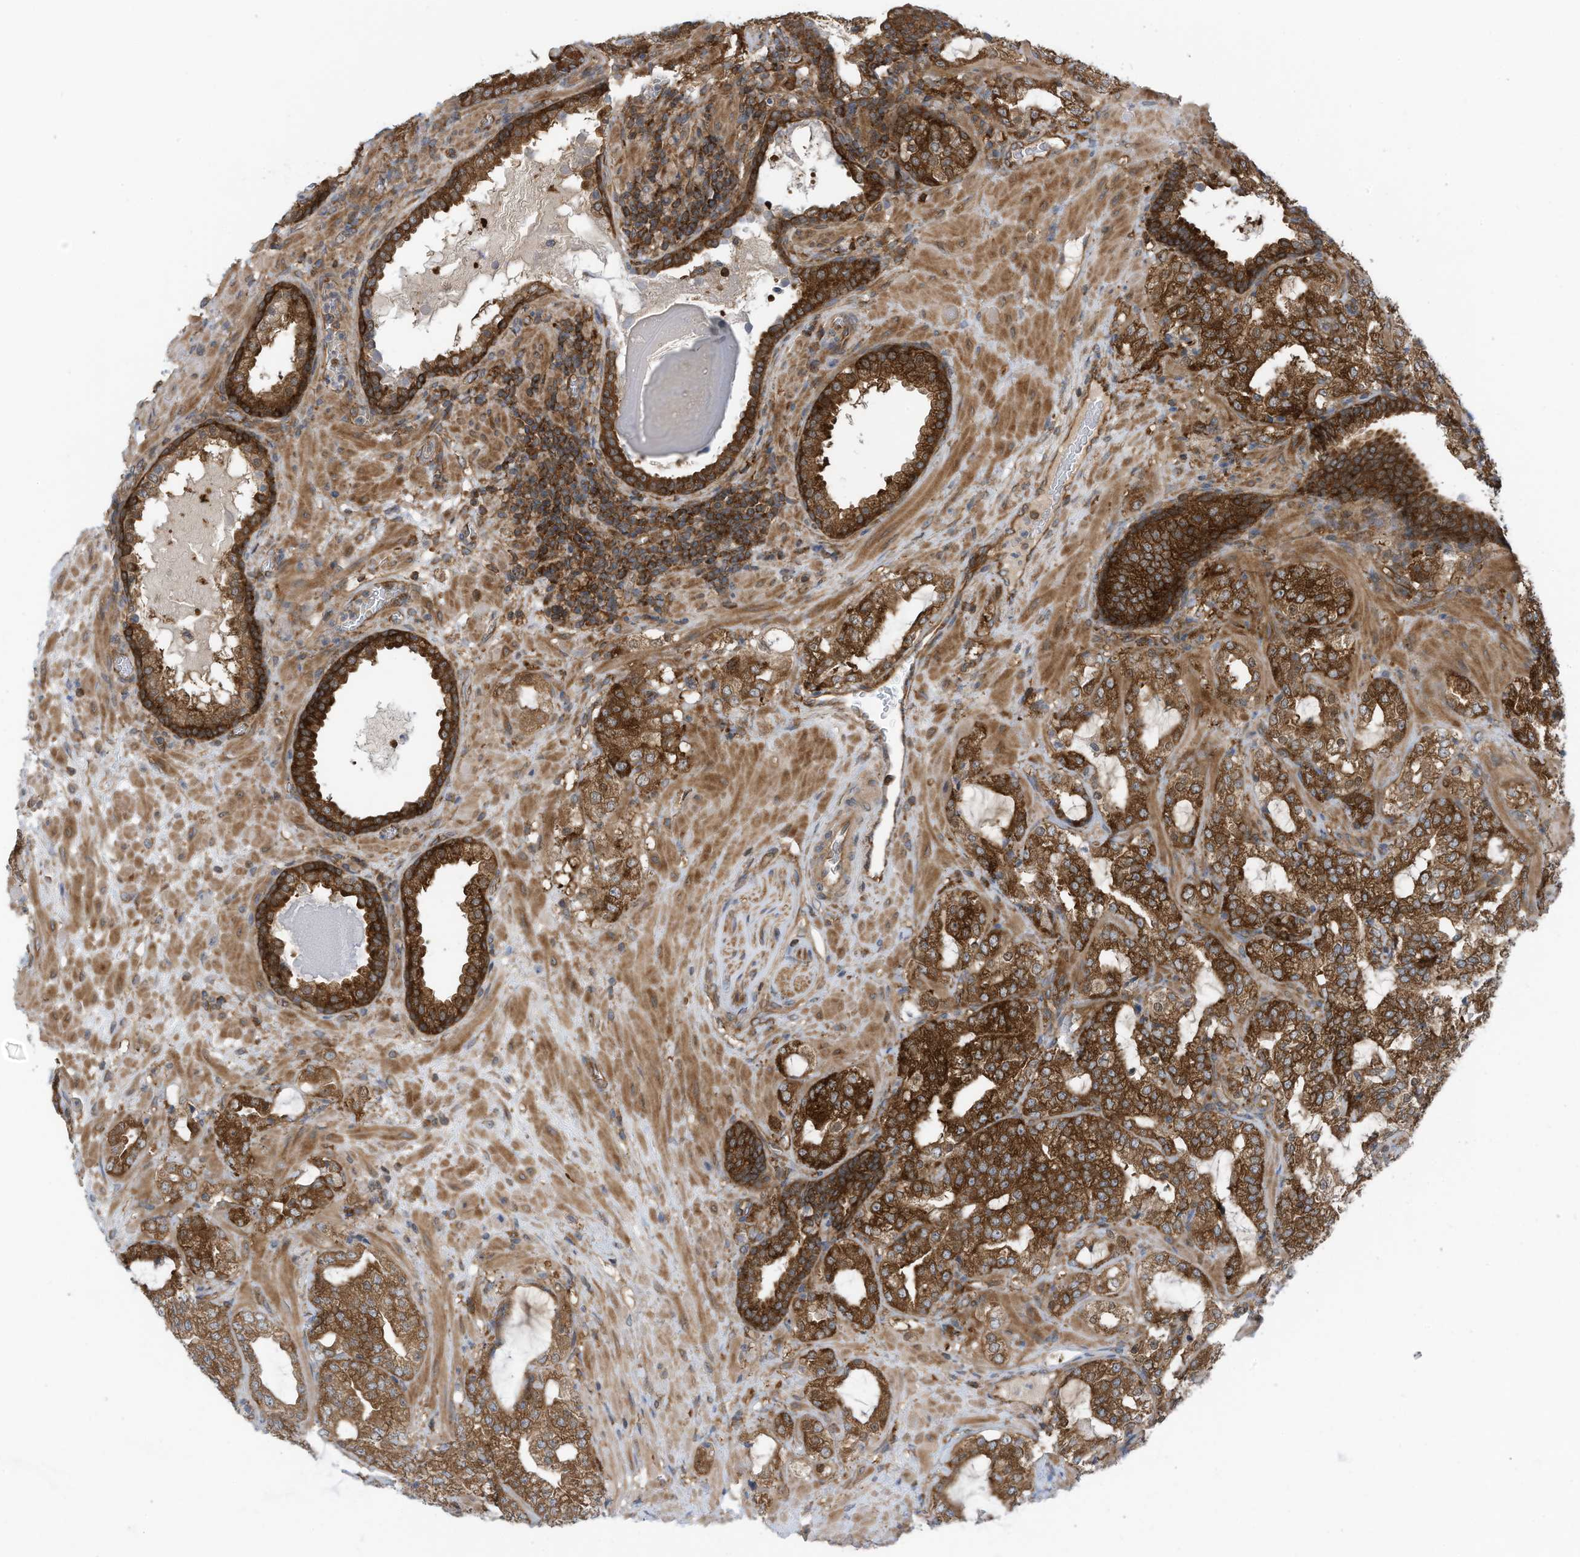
{"staining": {"intensity": "strong", "quantity": ">75%", "location": "cytoplasmic/membranous"}, "tissue": "prostate cancer", "cell_type": "Tumor cells", "image_type": "cancer", "snomed": [{"axis": "morphology", "description": "Adenocarcinoma, High grade"}, {"axis": "topography", "description": "Prostate"}], "caption": "DAB (3,3'-diaminobenzidine) immunohistochemical staining of human prostate cancer shows strong cytoplasmic/membranous protein staining in about >75% of tumor cells.", "gene": "REPS1", "patient": {"sex": "male", "age": 64}}